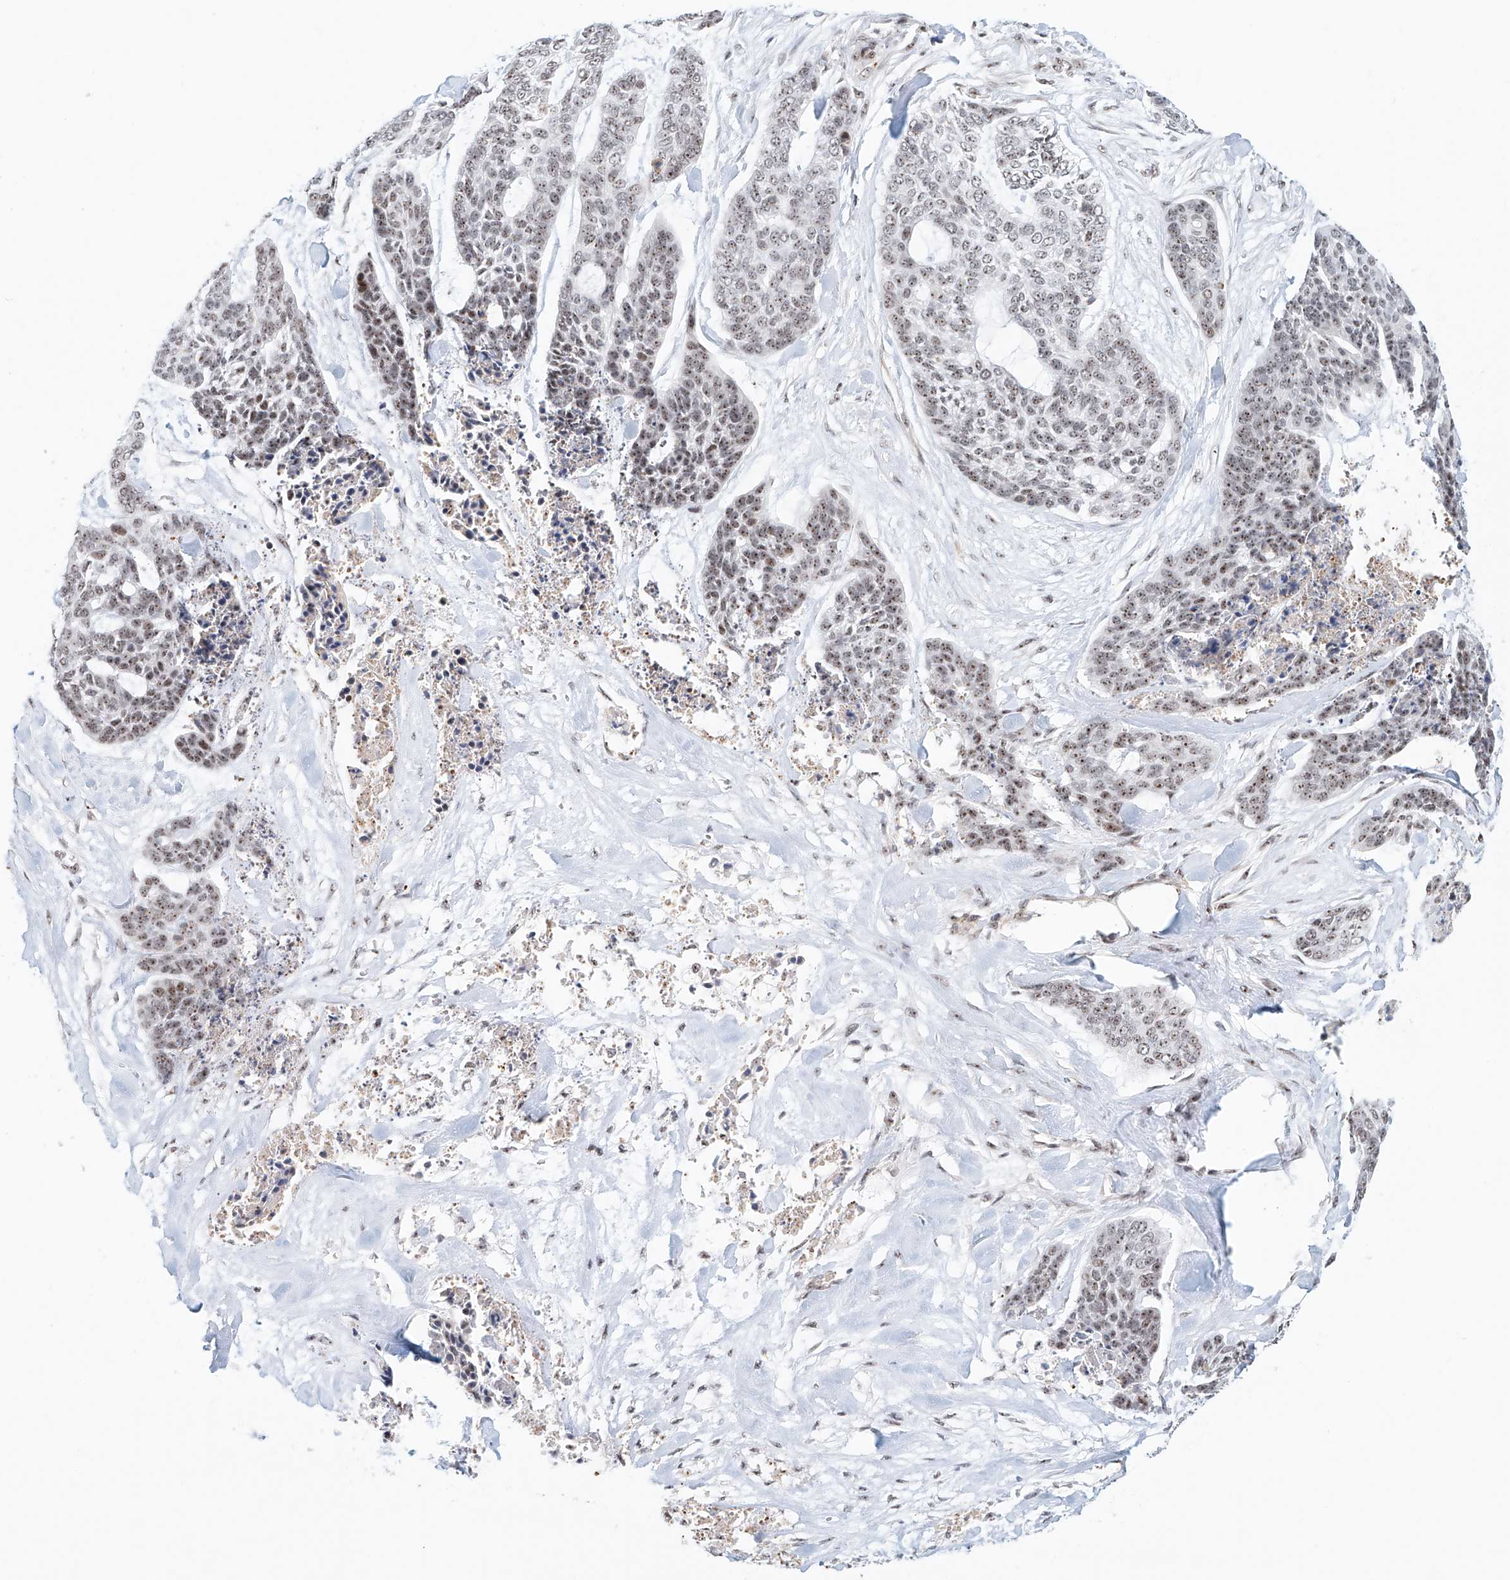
{"staining": {"intensity": "weak", "quantity": ">75%", "location": "nuclear"}, "tissue": "skin cancer", "cell_type": "Tumor cells", "image_type": "cancer", "snomed": [{"axis": "morphology", "description": "Basal cell carcinoma"}, {"axis": "topography", "description": "Skin"}], "caption": "Skin cancer (basal cell carcinoma) stained for a protein (brown) displays weak nuclear positive positivity in approximately >75% of tumor cells.", "gene": "PRUNE2", "patient": {"sex": "female", "age": 64}}